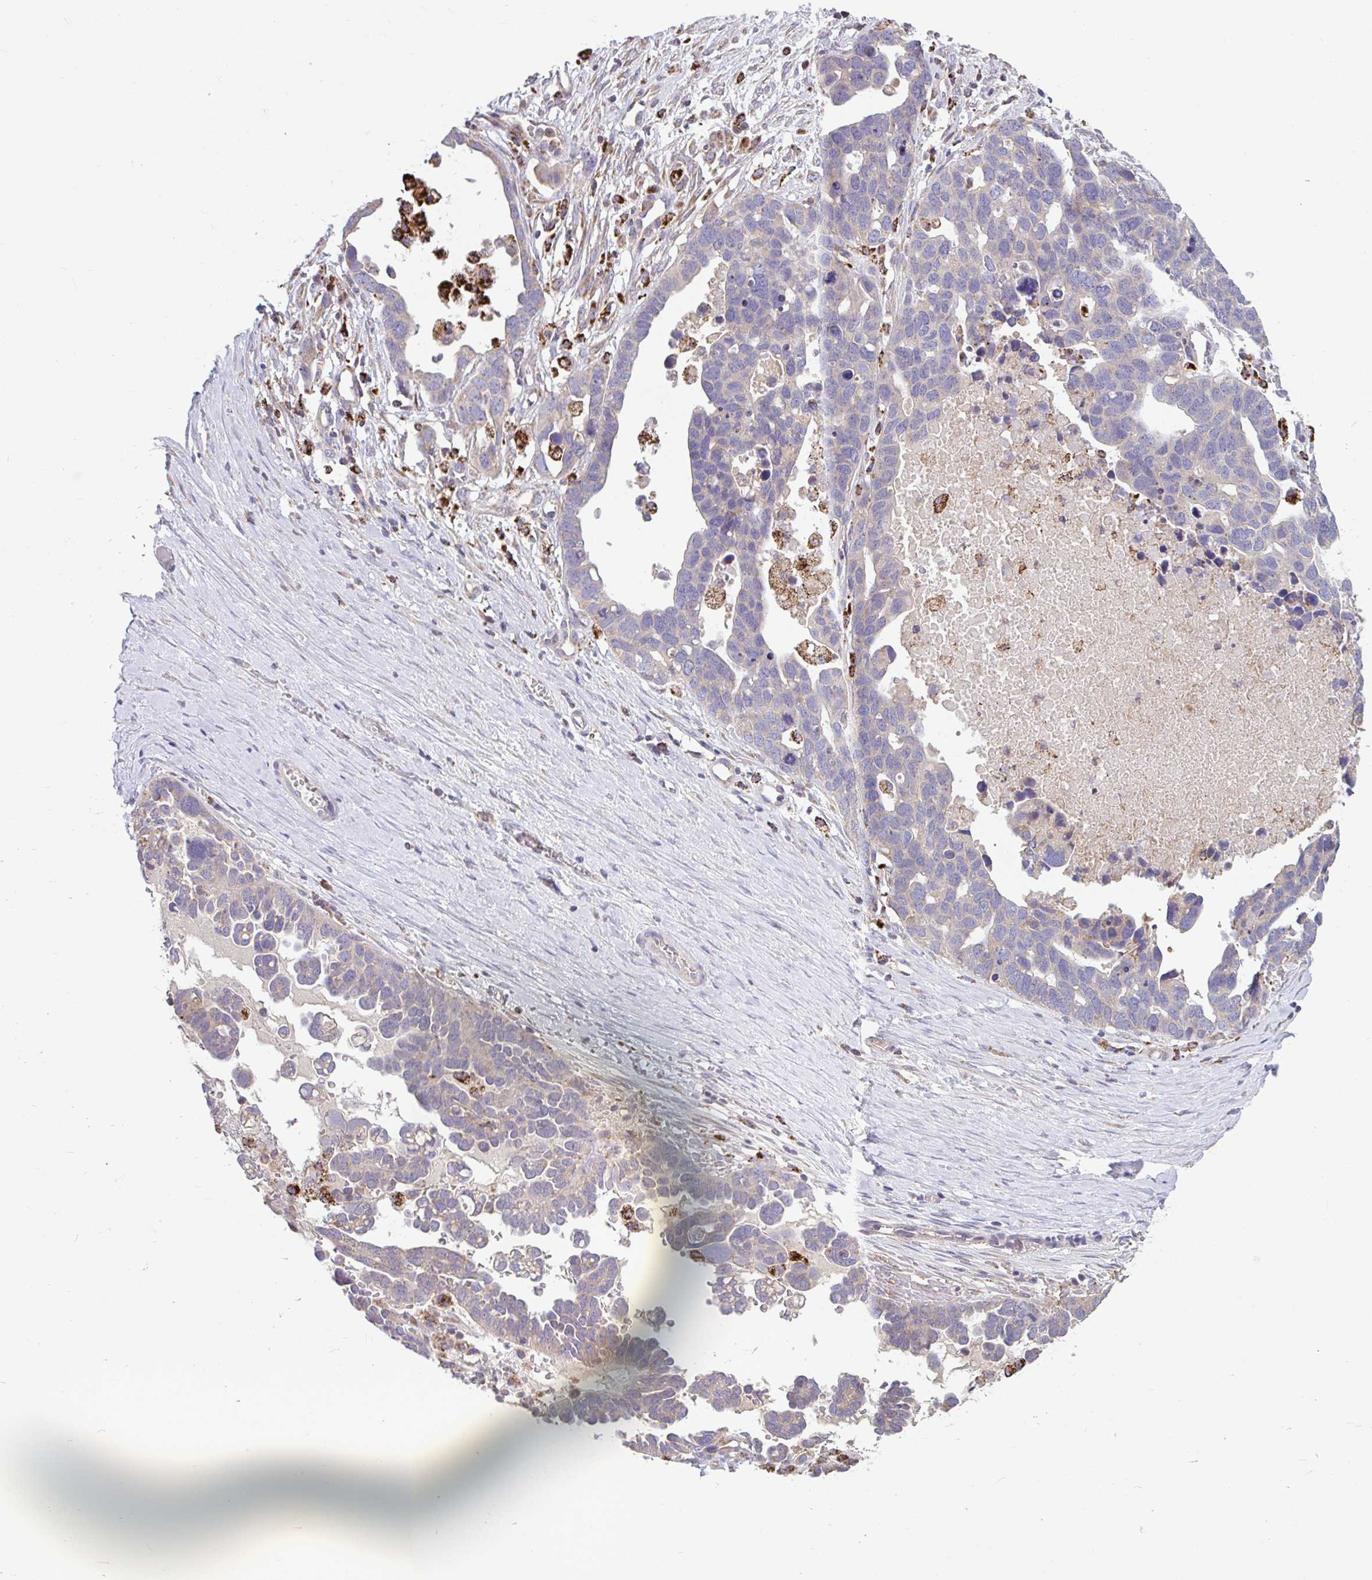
{"staining": {"intensity": "negative", "quantity": "none", "location": "none"}, "tissue": "ovarian cancer", "cell_type": "Tumor cells", "image_type": "cancer", "snomed": [{"axis": "morphology", "description": "Cystadenocarcinoma, serous, NOS"}, {"axis": "topography", "description": "Ovary"}], "caption": "Immunohistochemistry image of neoplastic tissue: human serous cystadenocarcinoma (ovarian) stained with DAB (3,3'-diaminobenzidine) exhibits no significant protein staining in tumor cells. Brightfield microscopy of immunohistochemistry stained with DAB (brown) and hematoxylin (blue), captured at high magnification.", "gene": "RALBP1", "patient": {"sex": "female", "age": 54}}